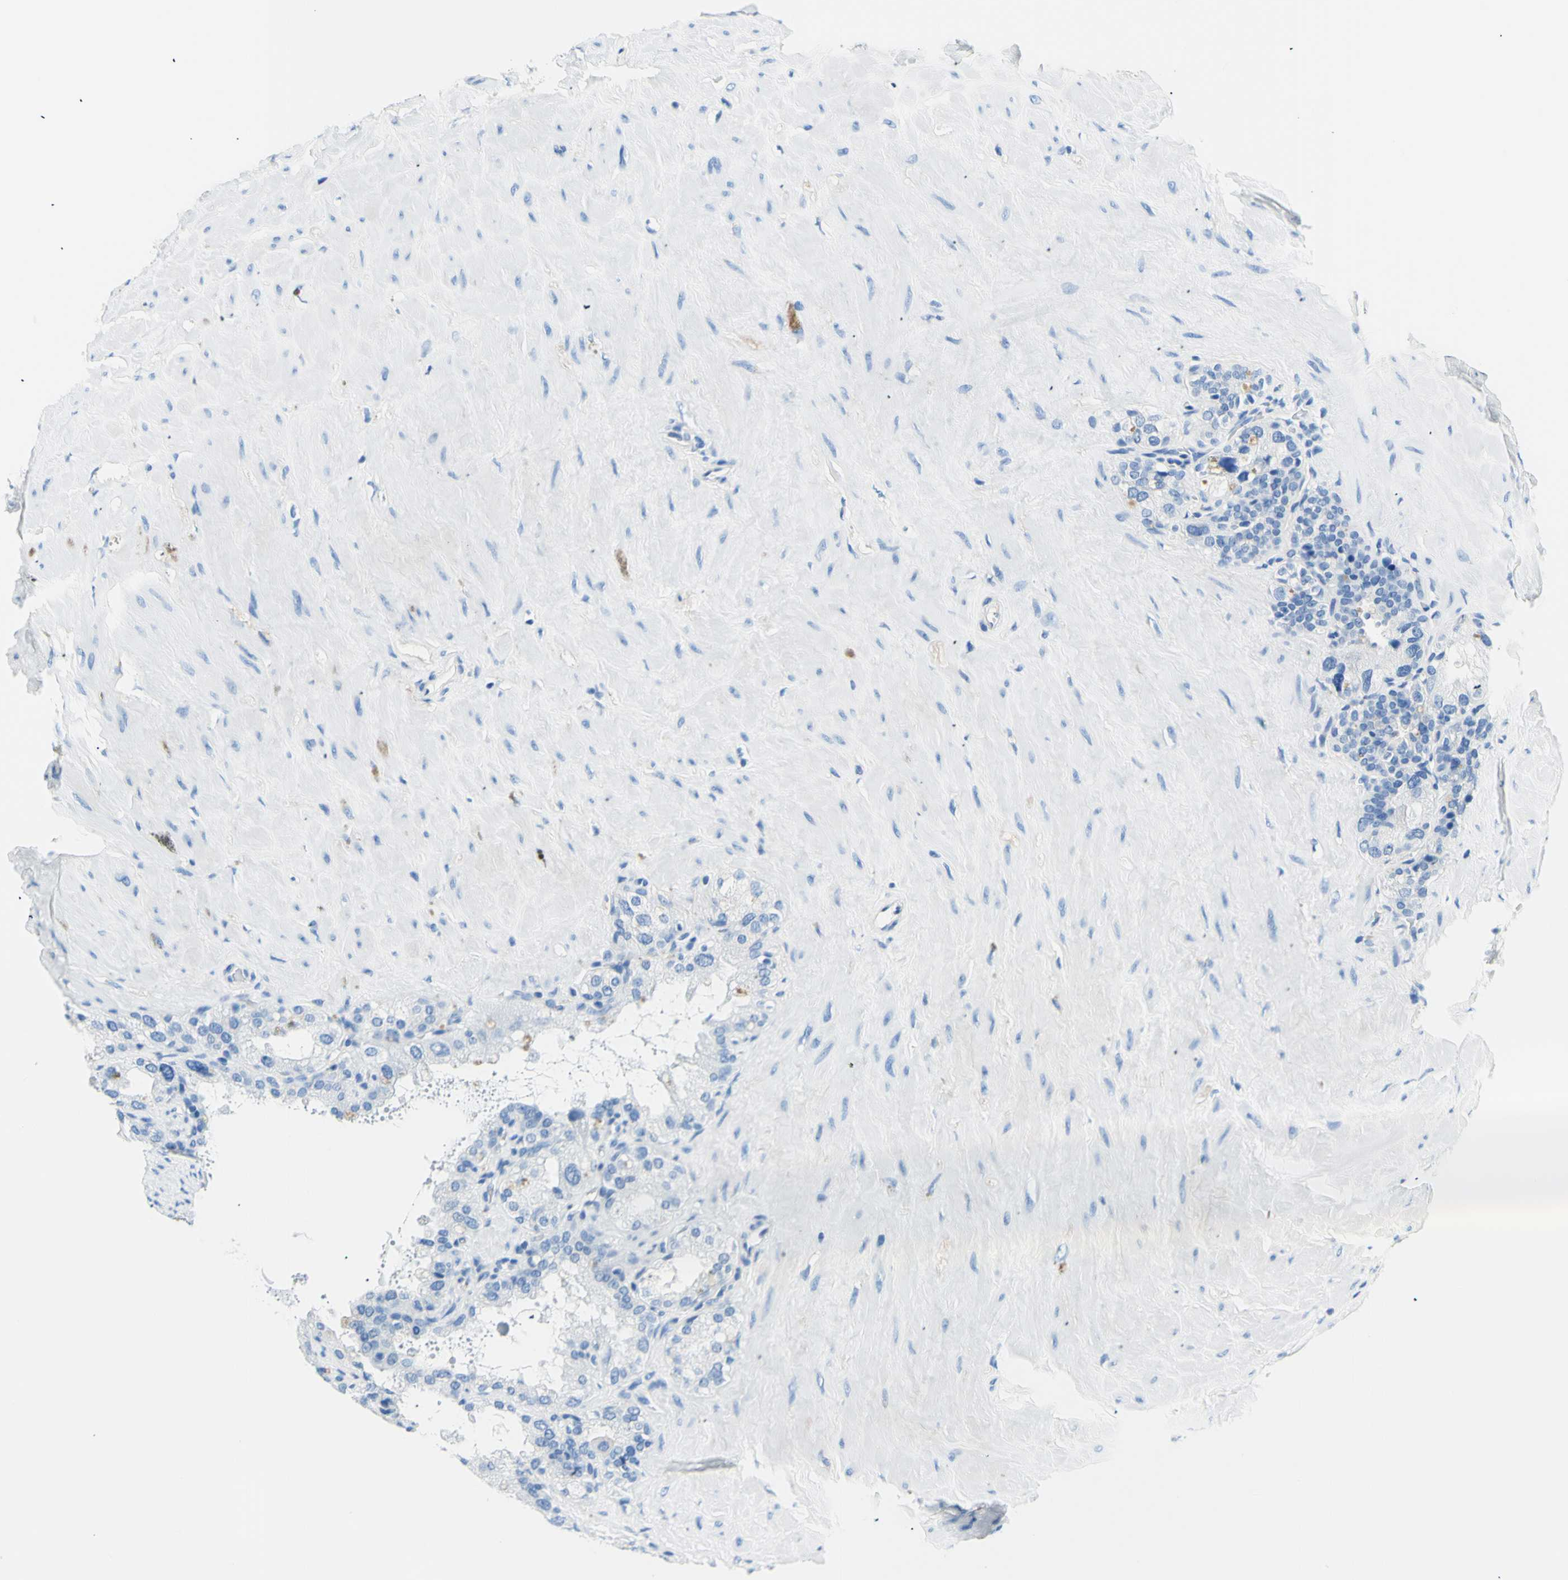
{"staining": {"intensity": "negative", "quantity": "none", "location": "none"}, "tissue": "seminal vesicle", "cell_type": "Glandular cells", "image_type": "normal", "snomed": [{"axis": "morphology", "description": "Normal tissue, NOS"}, {"axis": "topography", "description": "Seminal veicle"}], "caption": "Micrograph shows no protein staining in glandular cells of normal seminal vesicle. Brightfield microscopy of IHC stained with DAB (brown) and hematoxylin (blue), captured at high magnification.", "gene": "HPCA", "patient": {"sex": "male", "age": 68}}